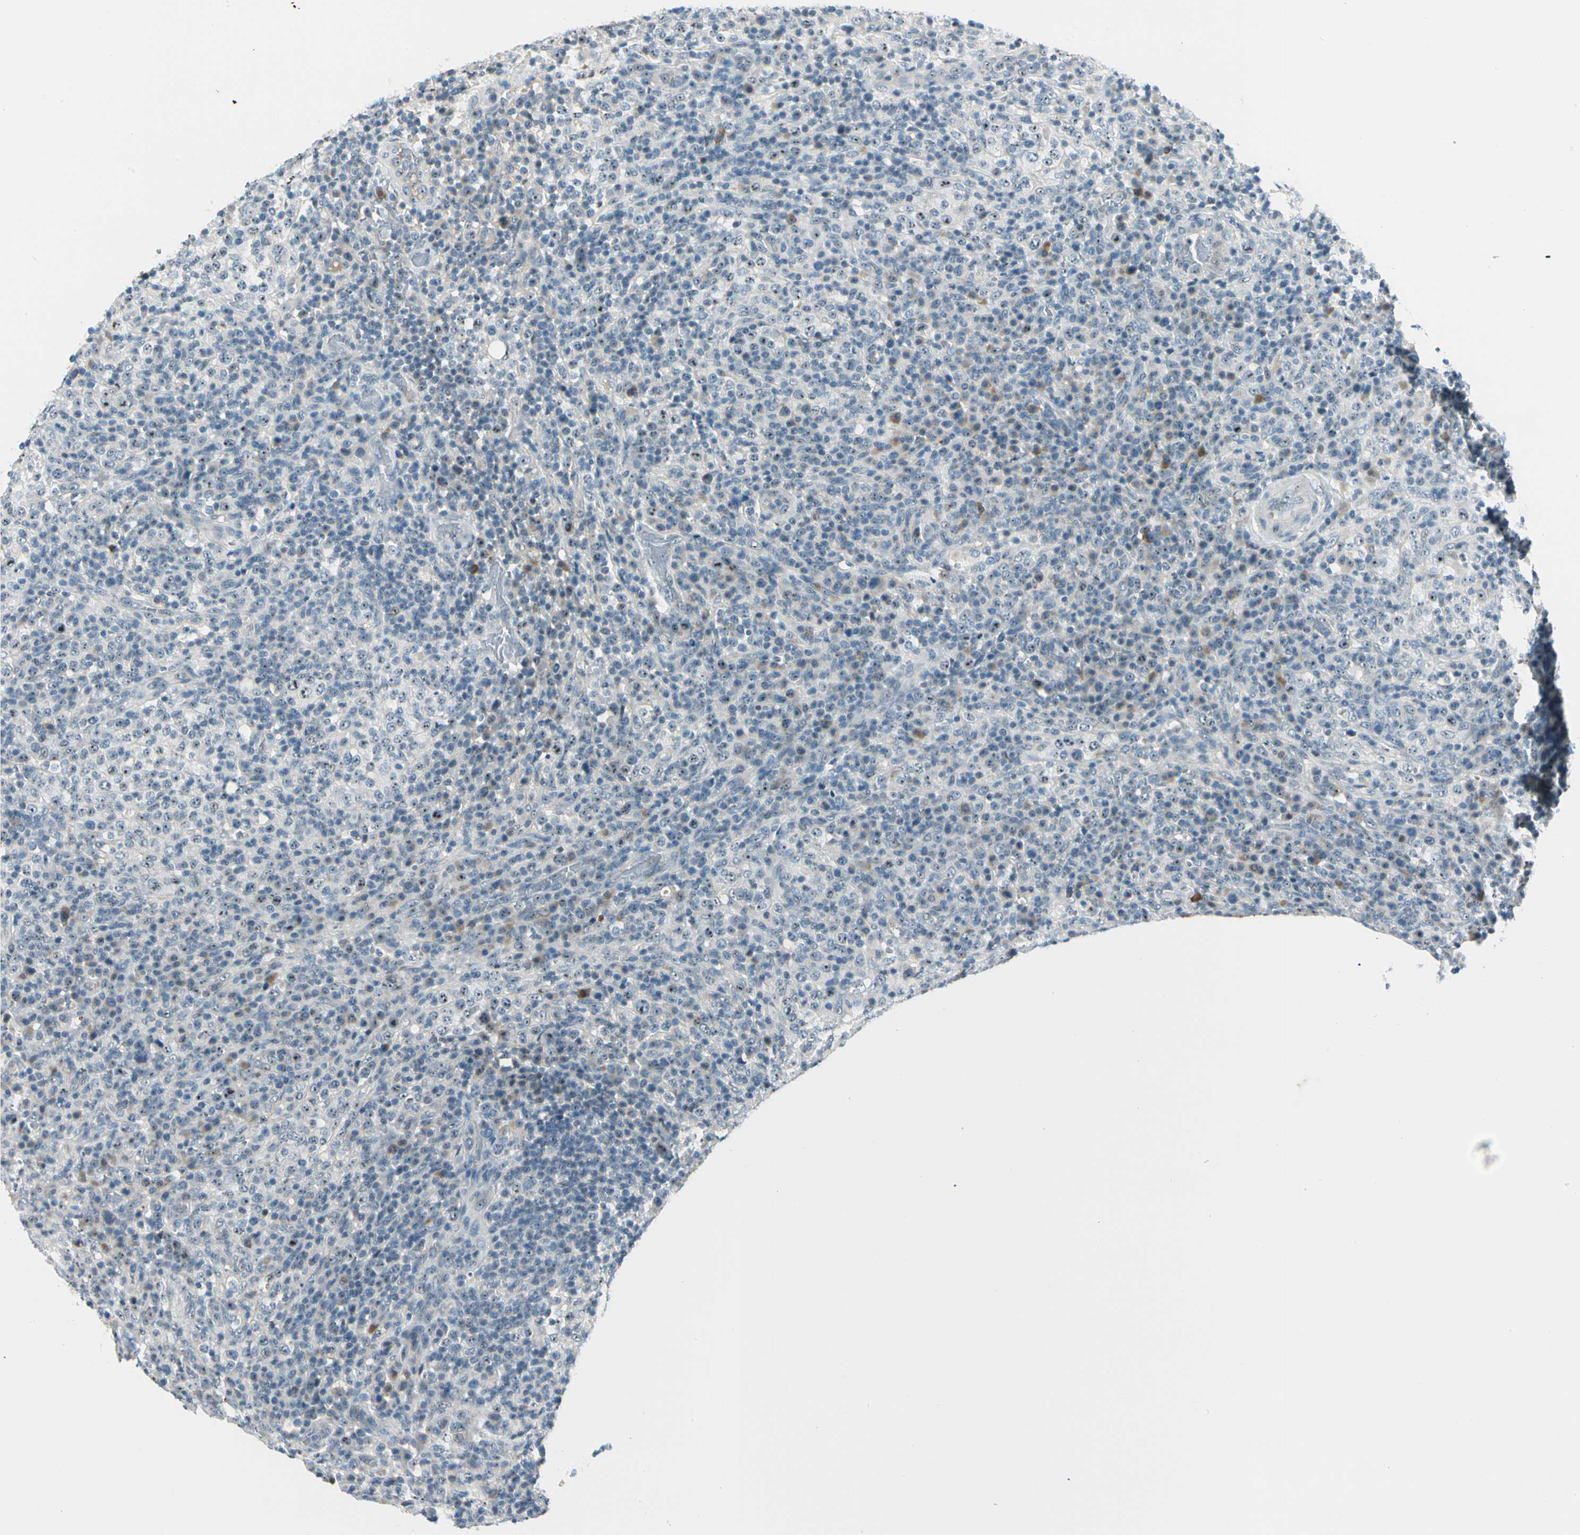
{"staining": {"intensity": "weak", "quantity": "25%-75%", "location": "nuclear"}, "tissue": "lymphoma", "cell_type": "Tumor cells", "image_type": "cancer", "snomed": [{"axis": "morphology", "description": "Malignant lymphoma, non-Hodgkin's type, High grade"}, {"axis": "topography", "description": "Lymph node"}], "caption": "This photomicrograph shows IHC staining of lymphoma, with low weak nuclear expression in approximately 25%-75% of tumor cells.", "gene": "ZSCAN1", "patient": {"sex": "female", "age": 76}}